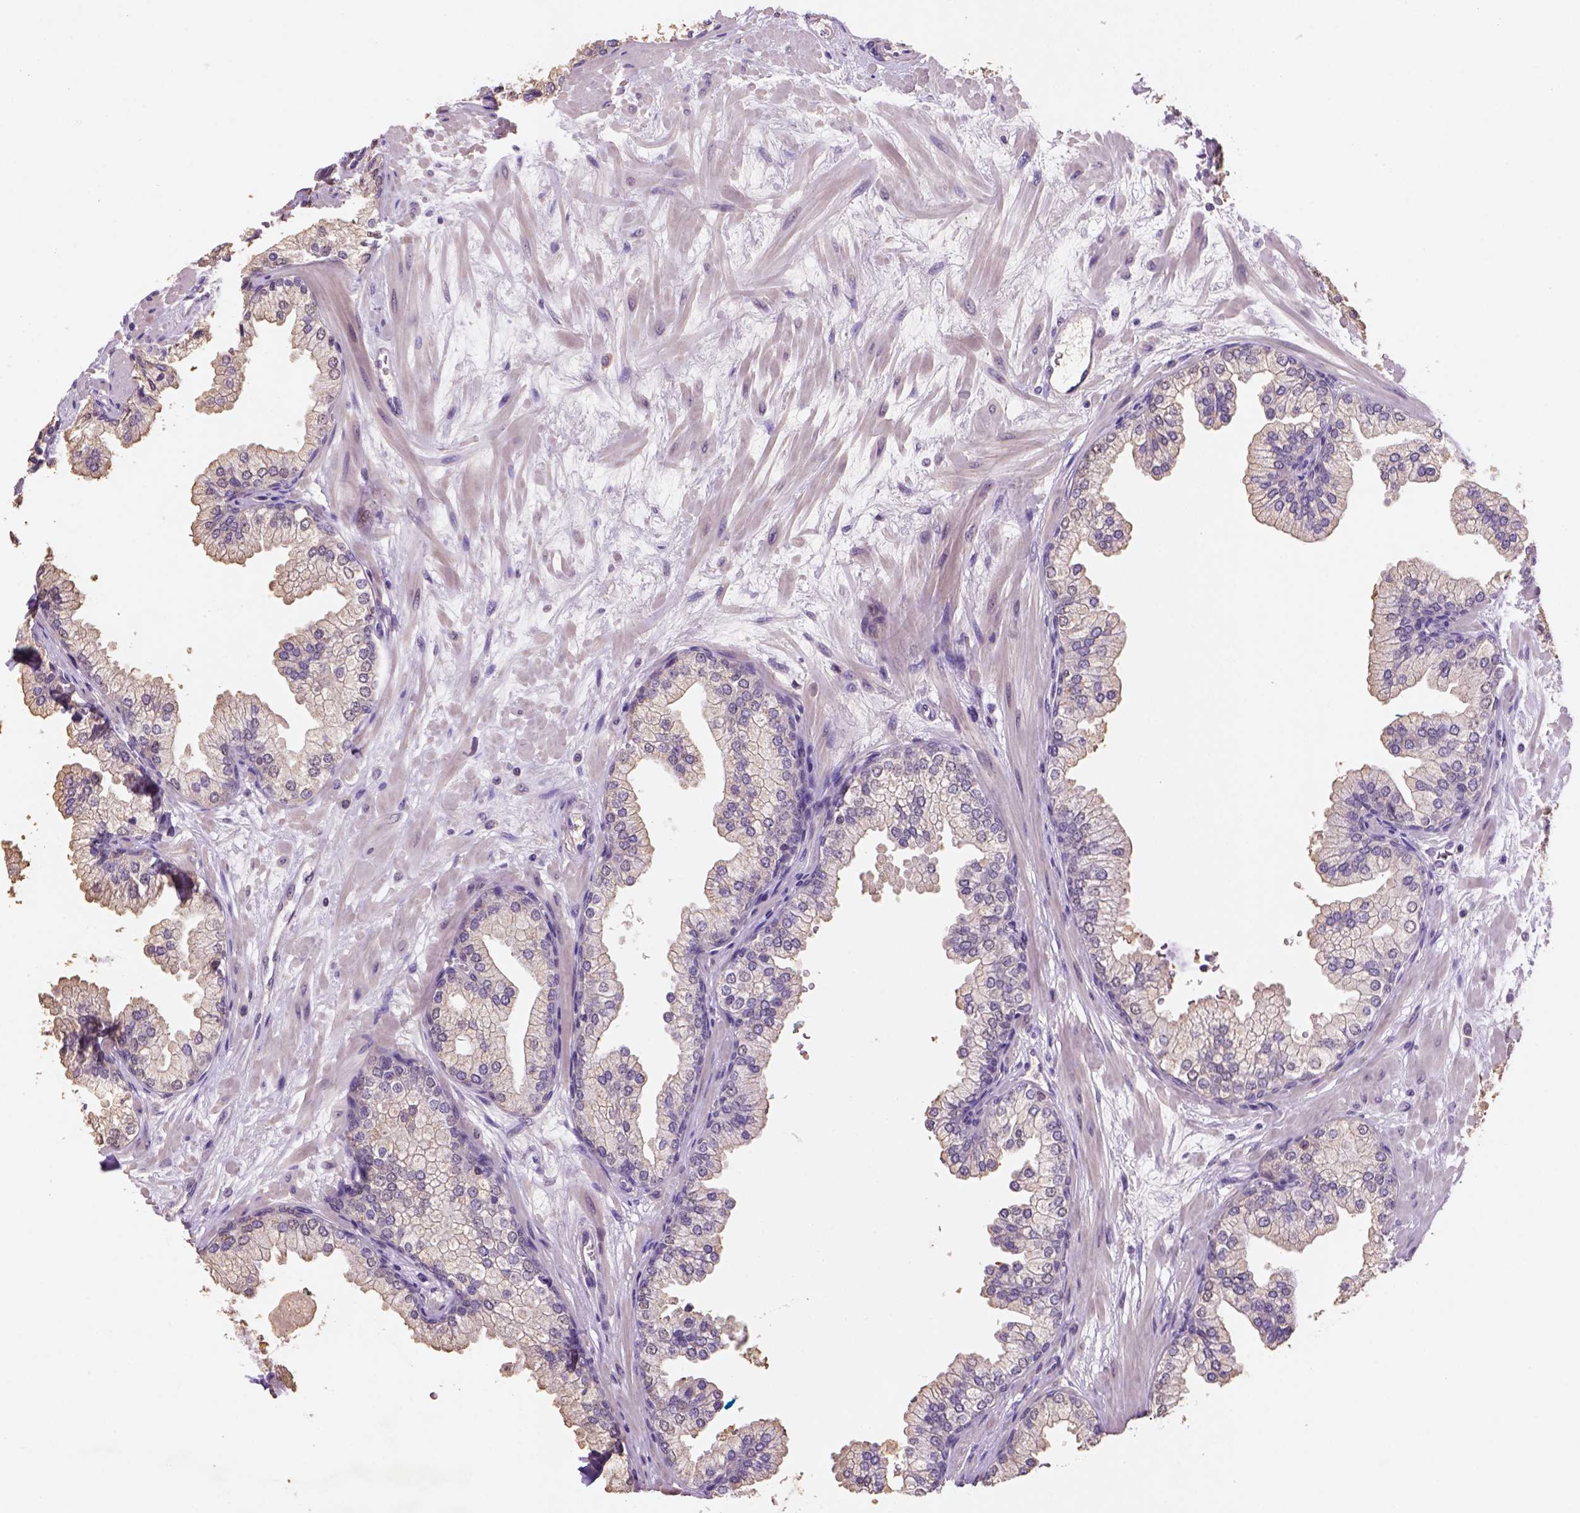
{"staining": {"intensity": "moderate", "quantity": "<25%", "location": "cytoplasmic/membranous,nuclear"}, "tissue": "prostate", "cell_type": "Glandular cells", "image_type": "normal", "snomed": [{"axis": "morphology", "description": "Normal tissue, NOS"}, {"axis": "topography", "description": "Prostate"}, {"axis": "topography", "description": "Peripheral nerve tissue"}], "caption": "Approximately <25% of glandular cells in benign prostate show moderate cytoplasmic/membranous,nuclear protein staining as visualized by brown immunohistochemical staining.", "gene": "SCML4", "patient": {"sex": "male", "age": 61}}